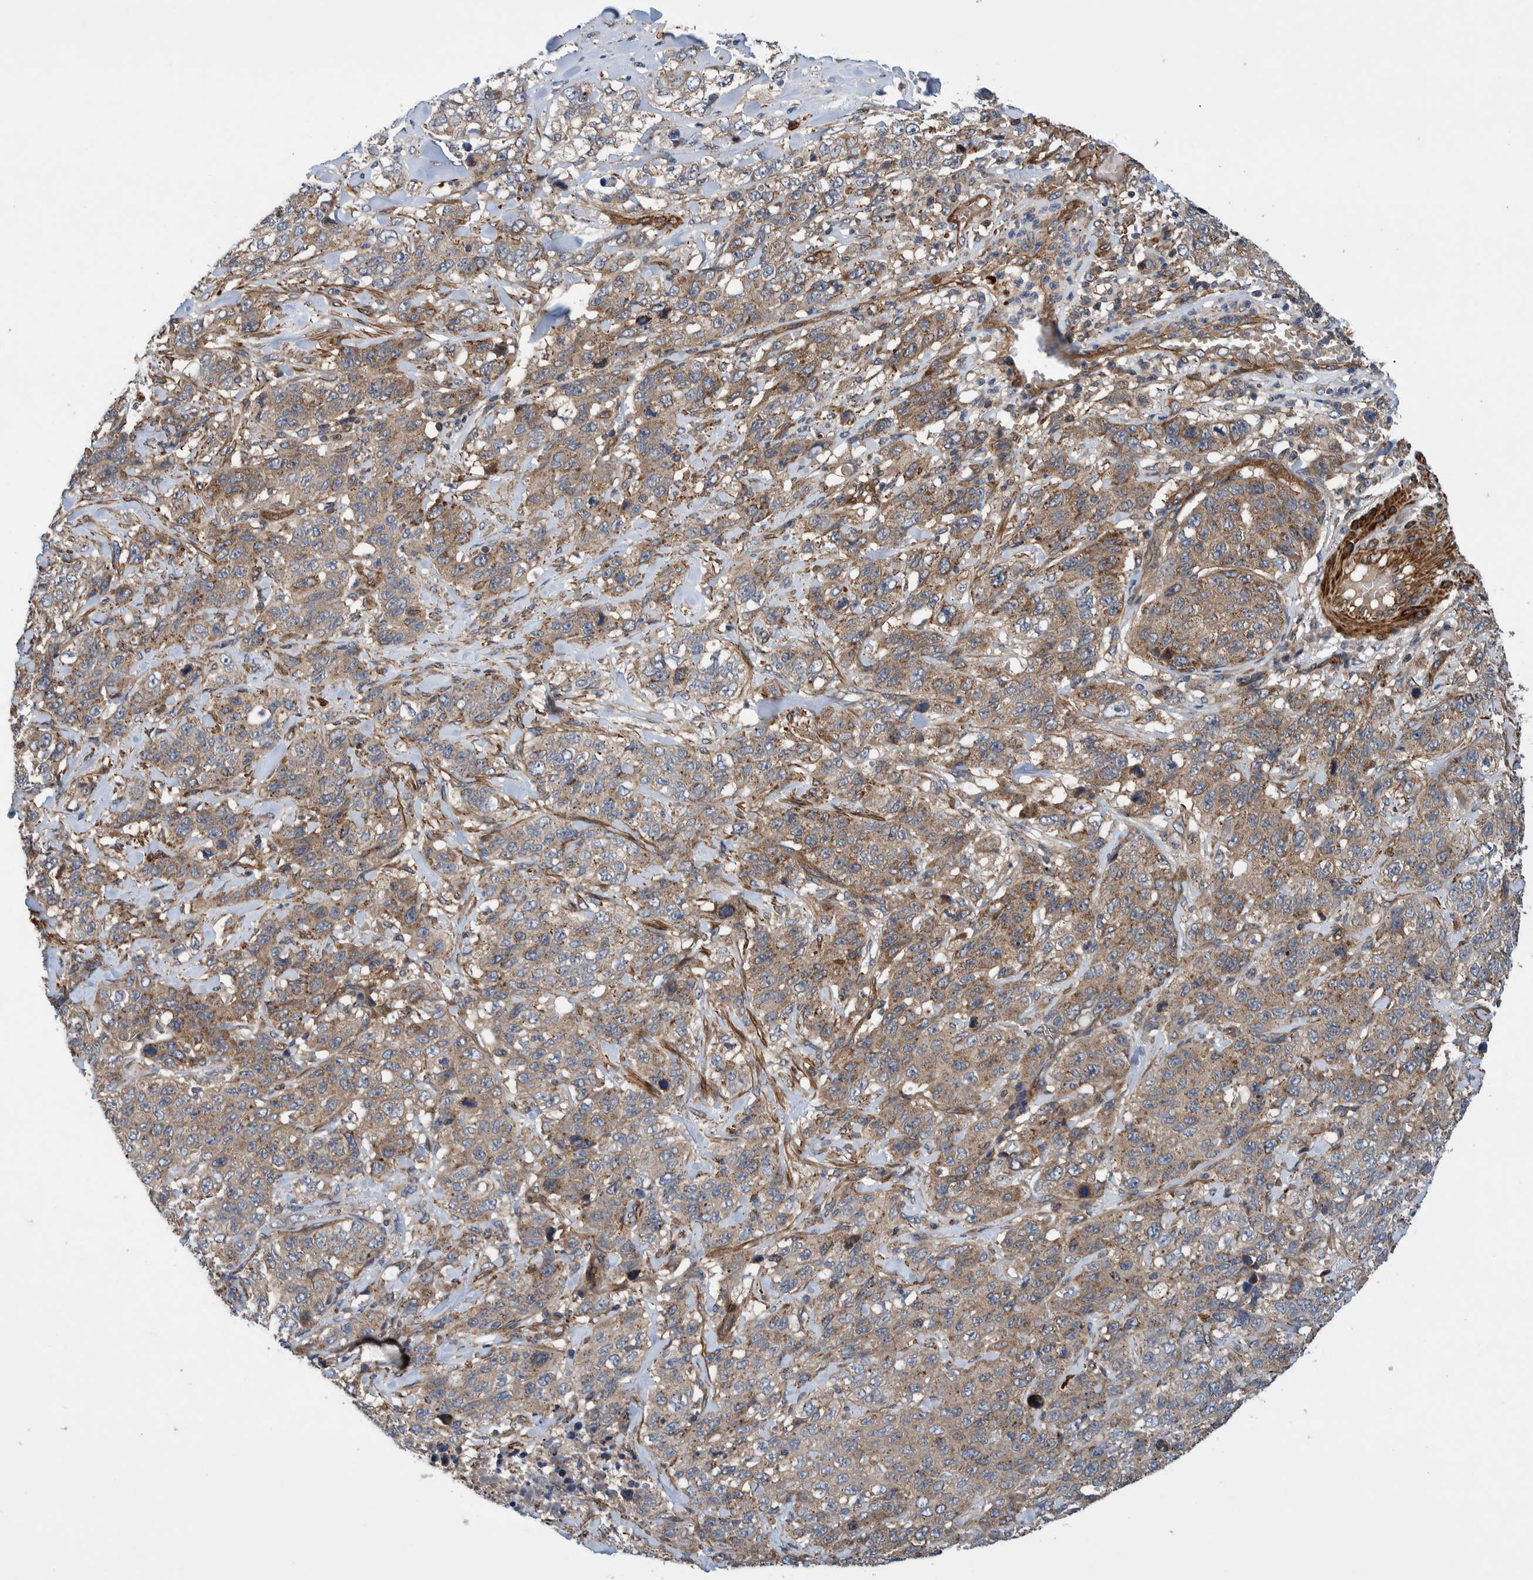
{"staining": {"intensity": "moderate", "quantity": ">75%", "location": "cytoplasmic/membranous"}, "tissue": "stomach cancer", "cell_type": "Tumor cells", "image_type": "cancer", "snomed": [{"axis": "morphology", "description": "Adenocarcinoma, NOS"}, {"axis": "topography", "description": "Stomach"}], "caption": "Brown immunohistochemical staining in stomach cancer exhibits moderate cytoplasmic/membranous positivity in about >75% of tumor cells.", "gene": "GRPEL2", "patient": {"sex": "male", "age": 48}}